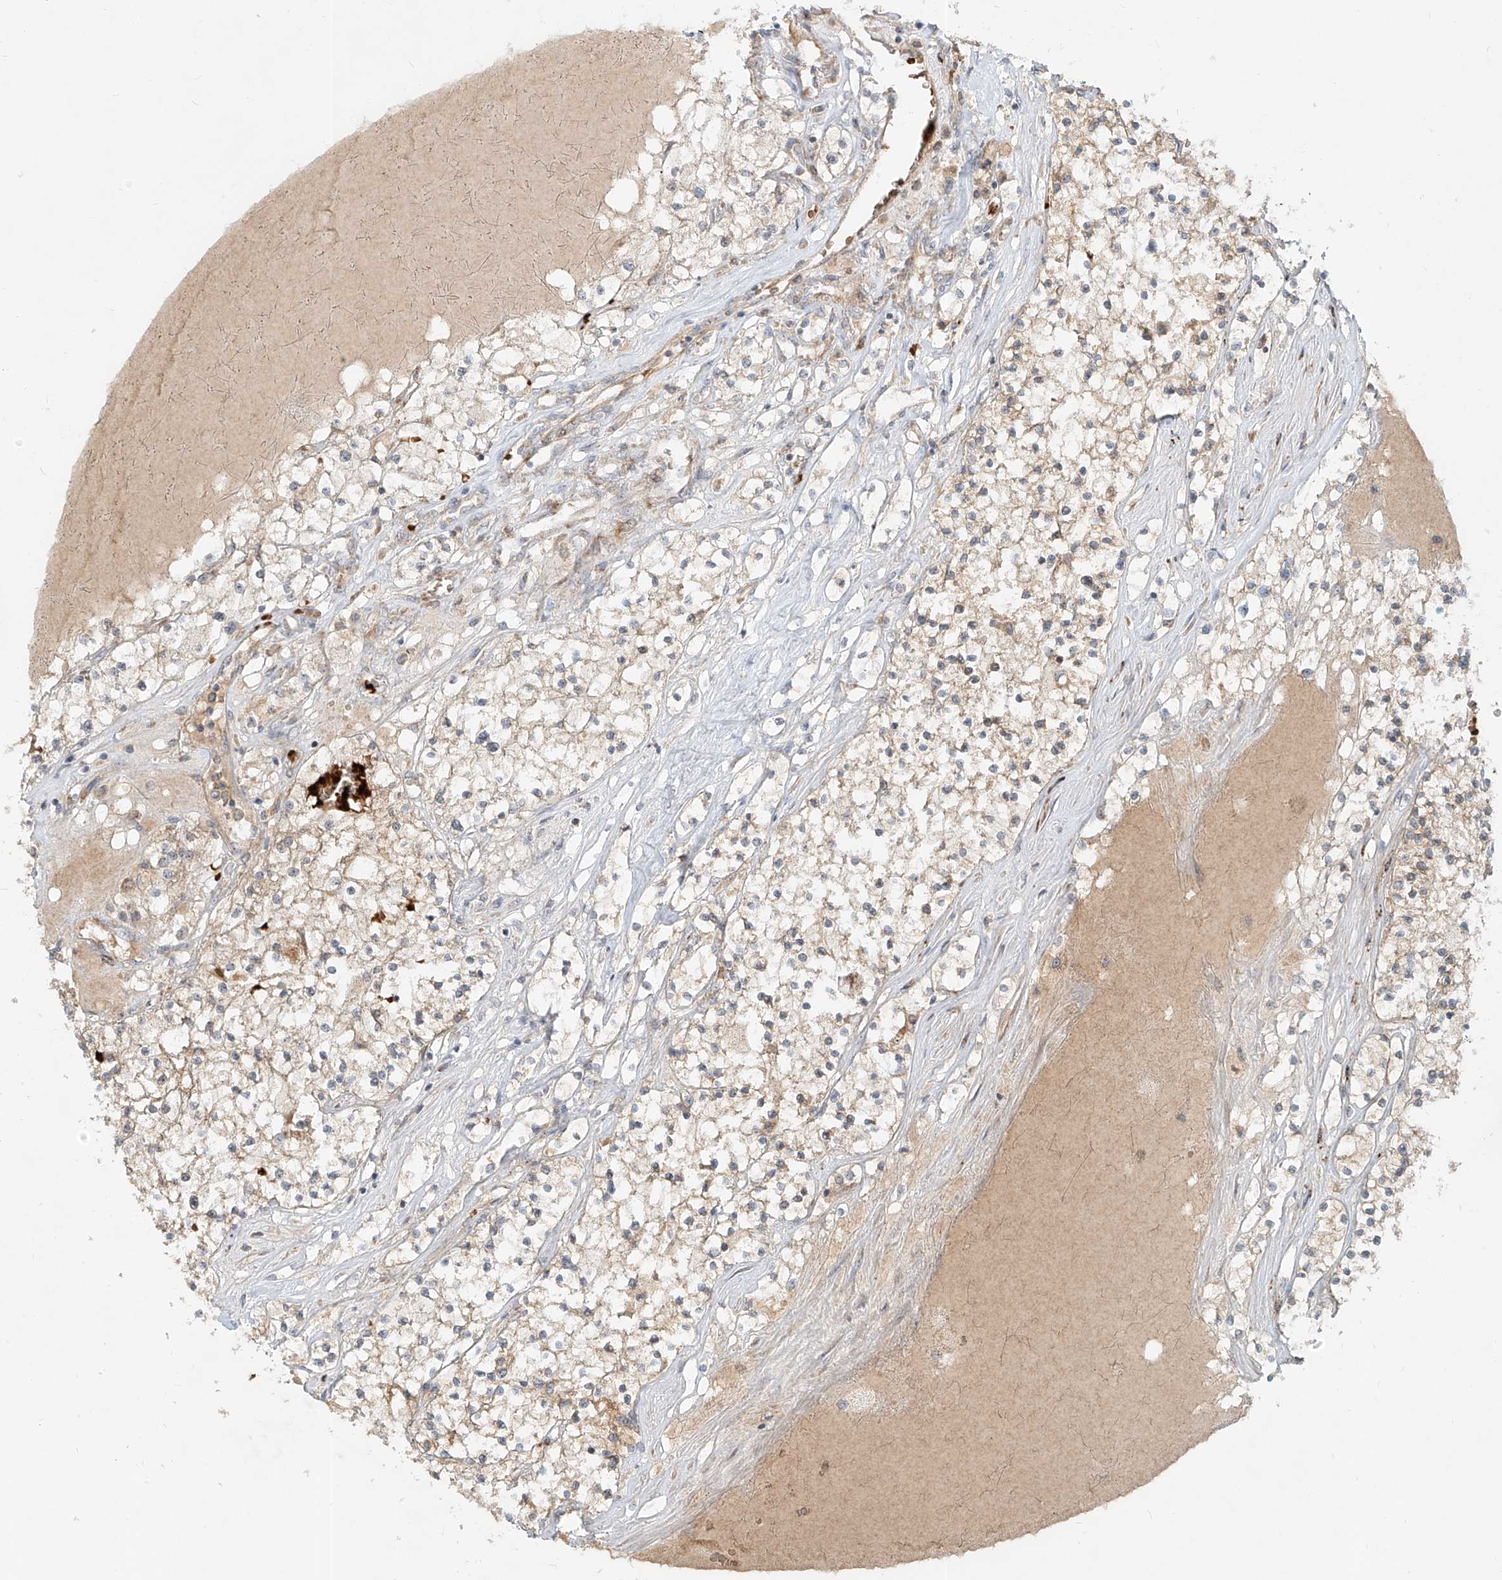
{"staining": {"intensity": "negative", "quantity": "none", "location": "none"}, "tissue": "renal cancer", "cell_type": "Tumor cells", "image_type": "cancer", "snomed": [{"axis": "morphology", "description": "Normal tissue, NOS"}, {"axis": "morphology", "description": "Adenocarcinoma, NOS"}, {"axis": "topography", "description": "Kidney"}], "caption": "Tumor cells show no significant staining in adenocarcinoma (renal).", "gene": "FGD2", "patient": {"sex": "male", "age": 68}}